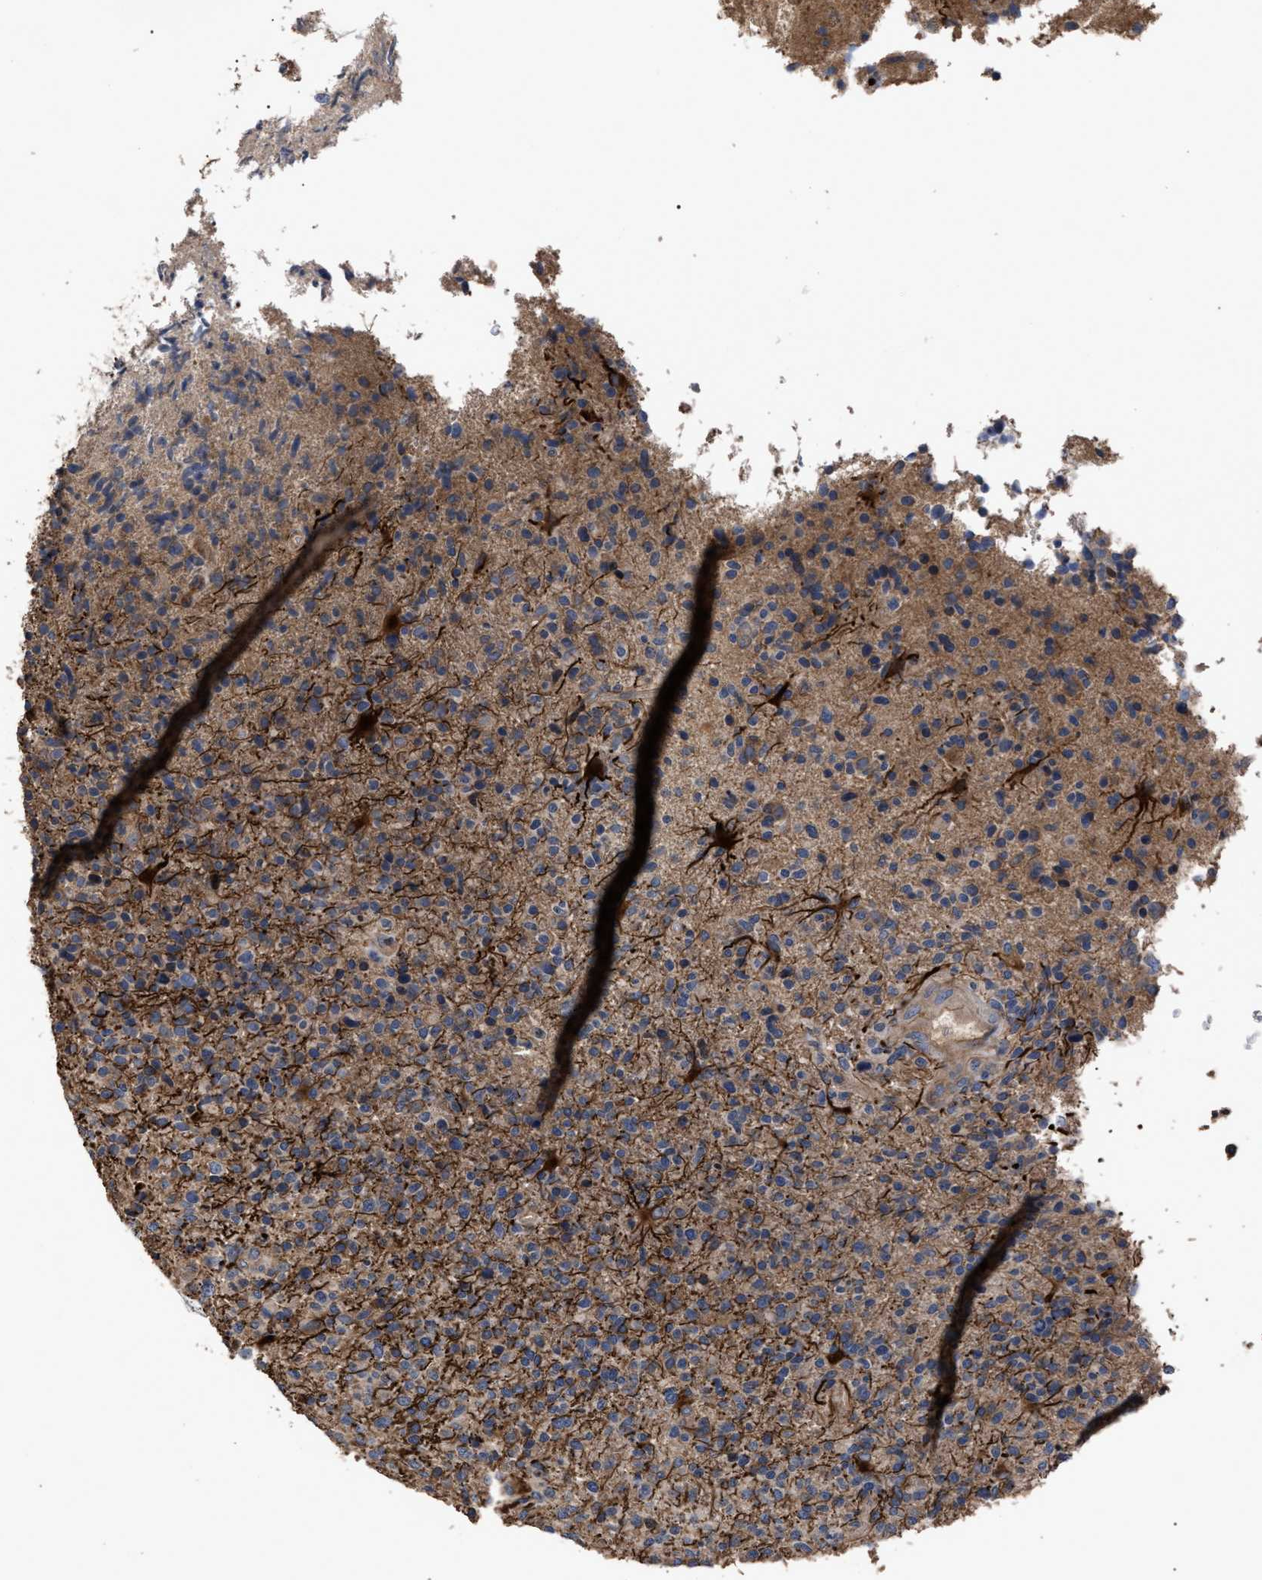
{"staining": {"intensity": "weak", "quantity": "25%-75%", "location": "cytoplasmic/membranous"}, "tissue": "glioma", "cell_type": "Tumor cells", "image_type": "cancer", "snomed": [{"axis": "morphology", "description": "Glioma, malignant, High grade"}, {"axis": "topography", "description": "Brain"}], "caption": "High-grade glioma (malignant) stained with immunohistochemistry (IHC) shows weak cytoplasmic/membranous expression in about 25%-75% of tumor cells.", "gene": "BTN2A1", "patient": {"sex": "male", "age": 72}}